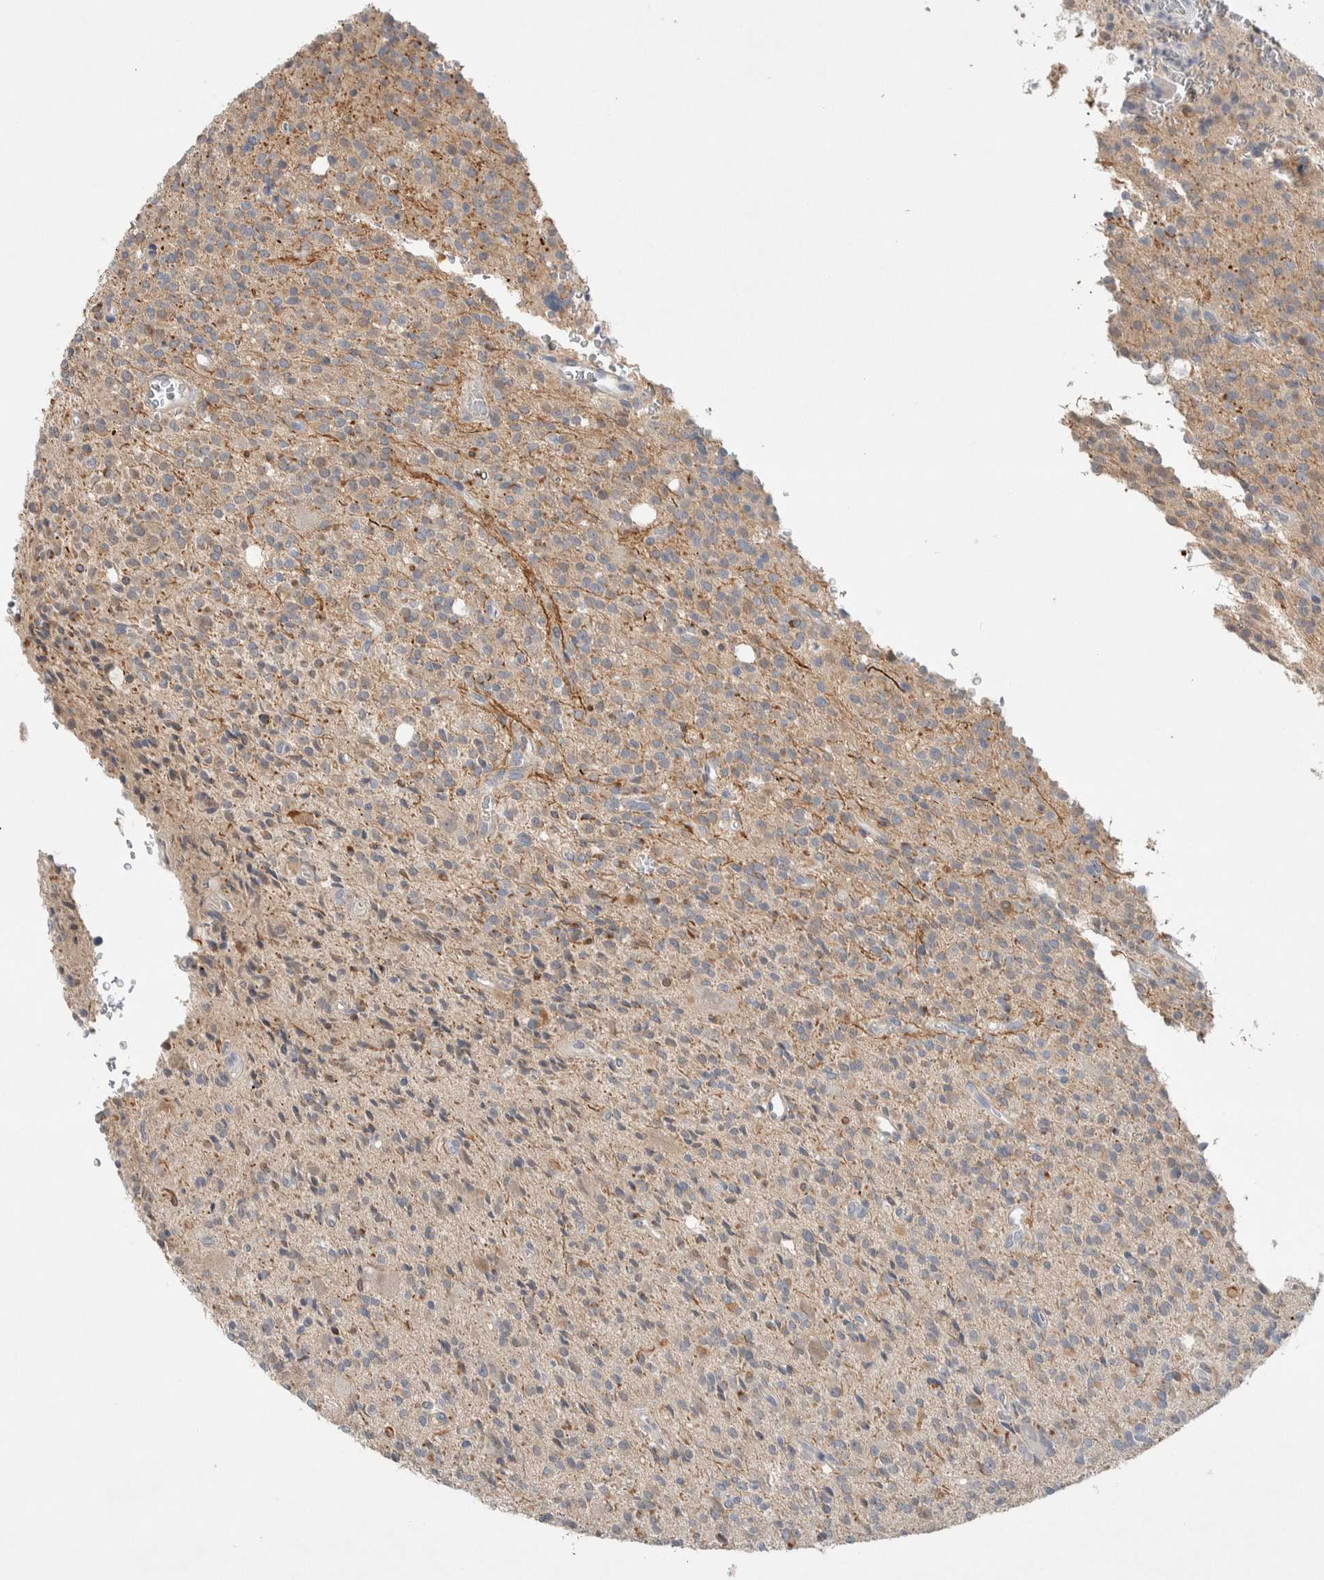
{"staining": {"intensity": "weak", "quantity": "25%-75%", "location": "cytoplasmic/membranous"}, "tissue": "glioma", "cell_type": "Tumor cells", "image_type": "cancer", "snomed": [{"axis": "morphology", "description": "Glioma, malignant, High grade"}, {"axis": "topography", "description": "Brain"}], "caption": "Immunohistochemistry (IHC) micrograph of human glioma stained for a protein (brown), which demonstrates low levels of weak cytoplasmic/membranous positivity in about 25%-75% of tumor cells.", "gene": "DEPTOR", "patient": {"sex": "male", "age": 34}}